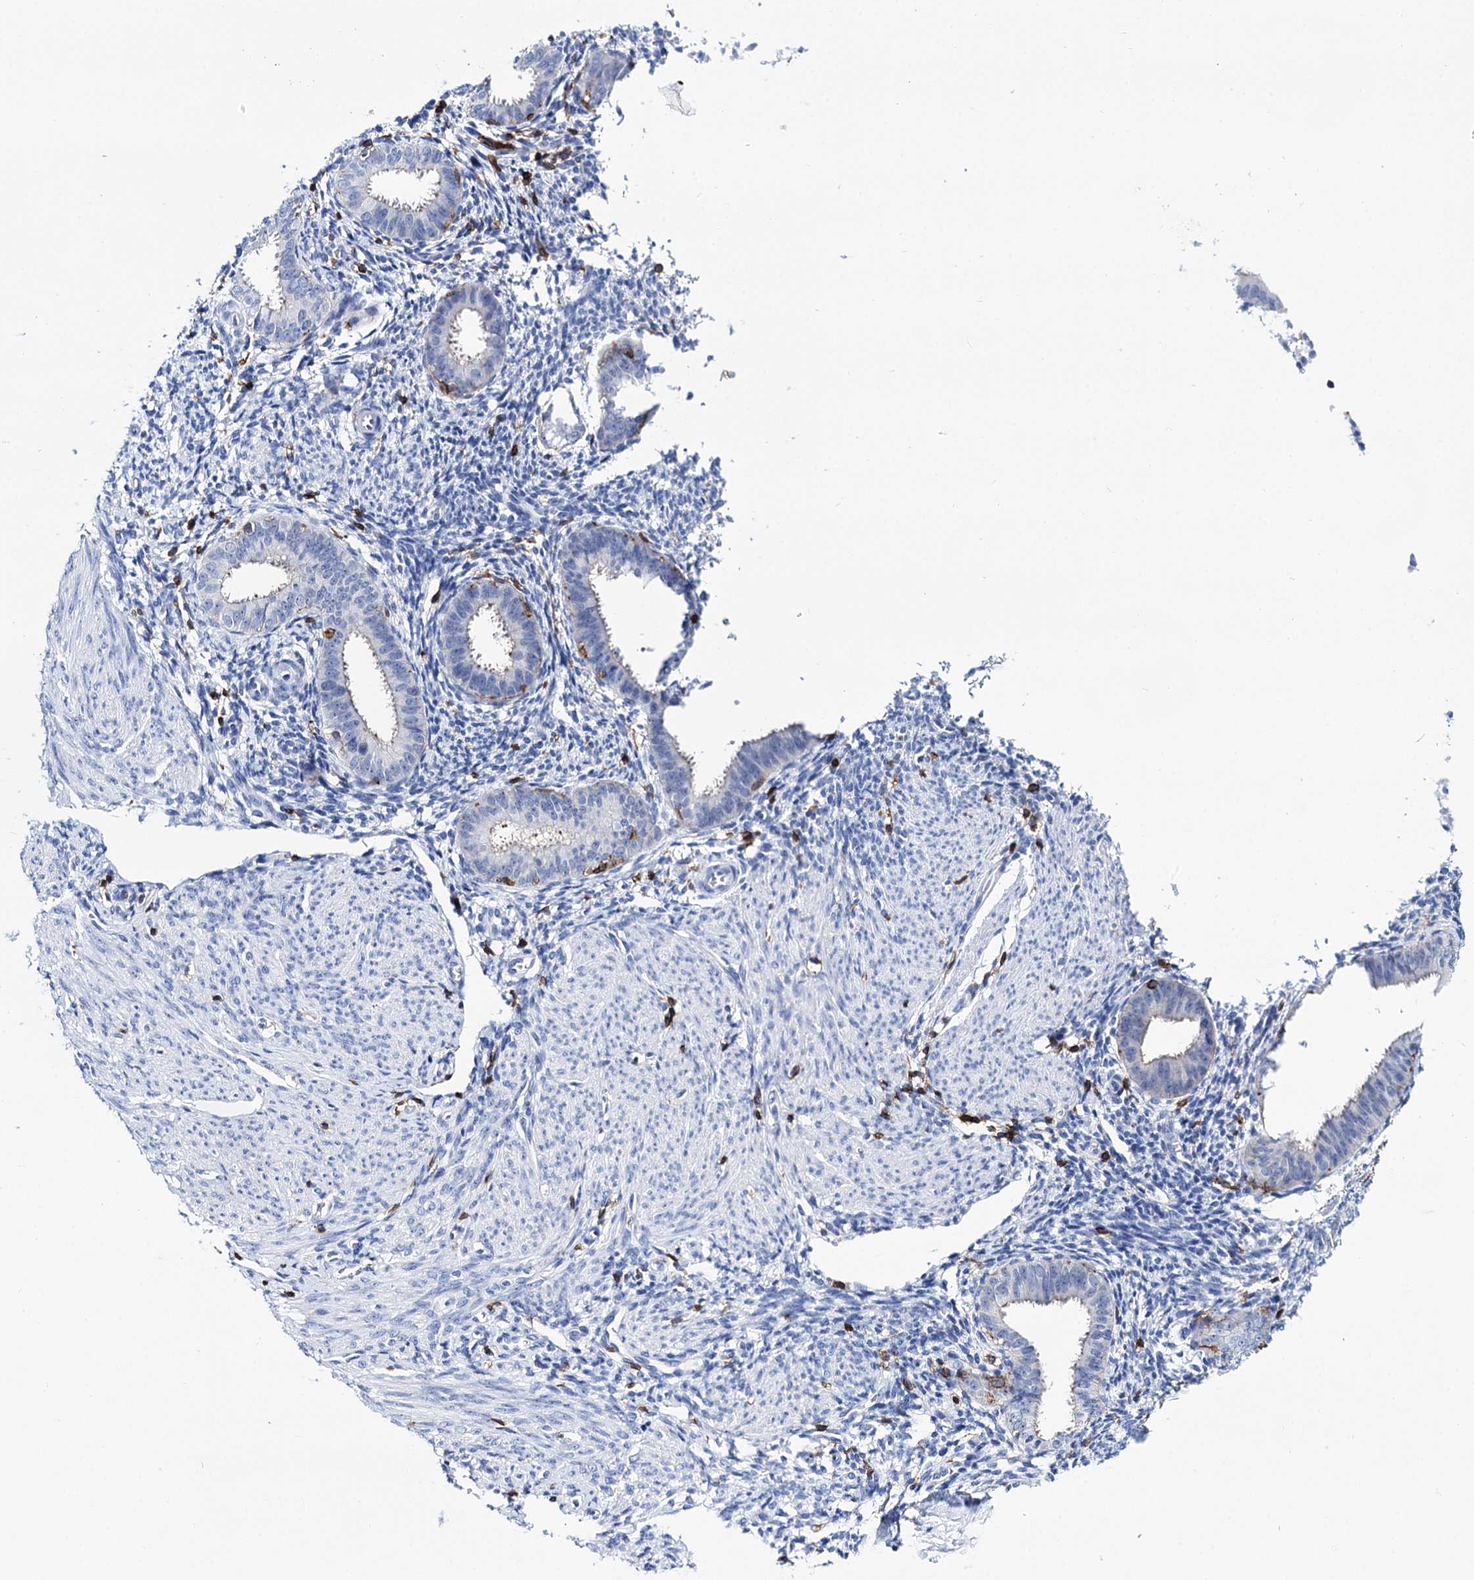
{"staining": {"intensity": "negative", "quantity": "none", "location": "none"}, "tissue": "endometrium", "cell_type": "Cells in endometrial stroma", "image_type": "normal", "snomed": [{"axis": "morphology", "description": "Normal tissue, NOS"}, {"axis": "topography", "description": "Uterus"}, {"axis": "topography", "description": "Endometrium"}], "caption": "DAB immunohistochemical staining of normal human endometrium shows no significant expression in cells in endometrial stroma. (DAB immunohistochemistry (IHC) with hematoxylin counter stain).", "gene": "DEF6", "patient": {"sex": "female", "age": 48}}